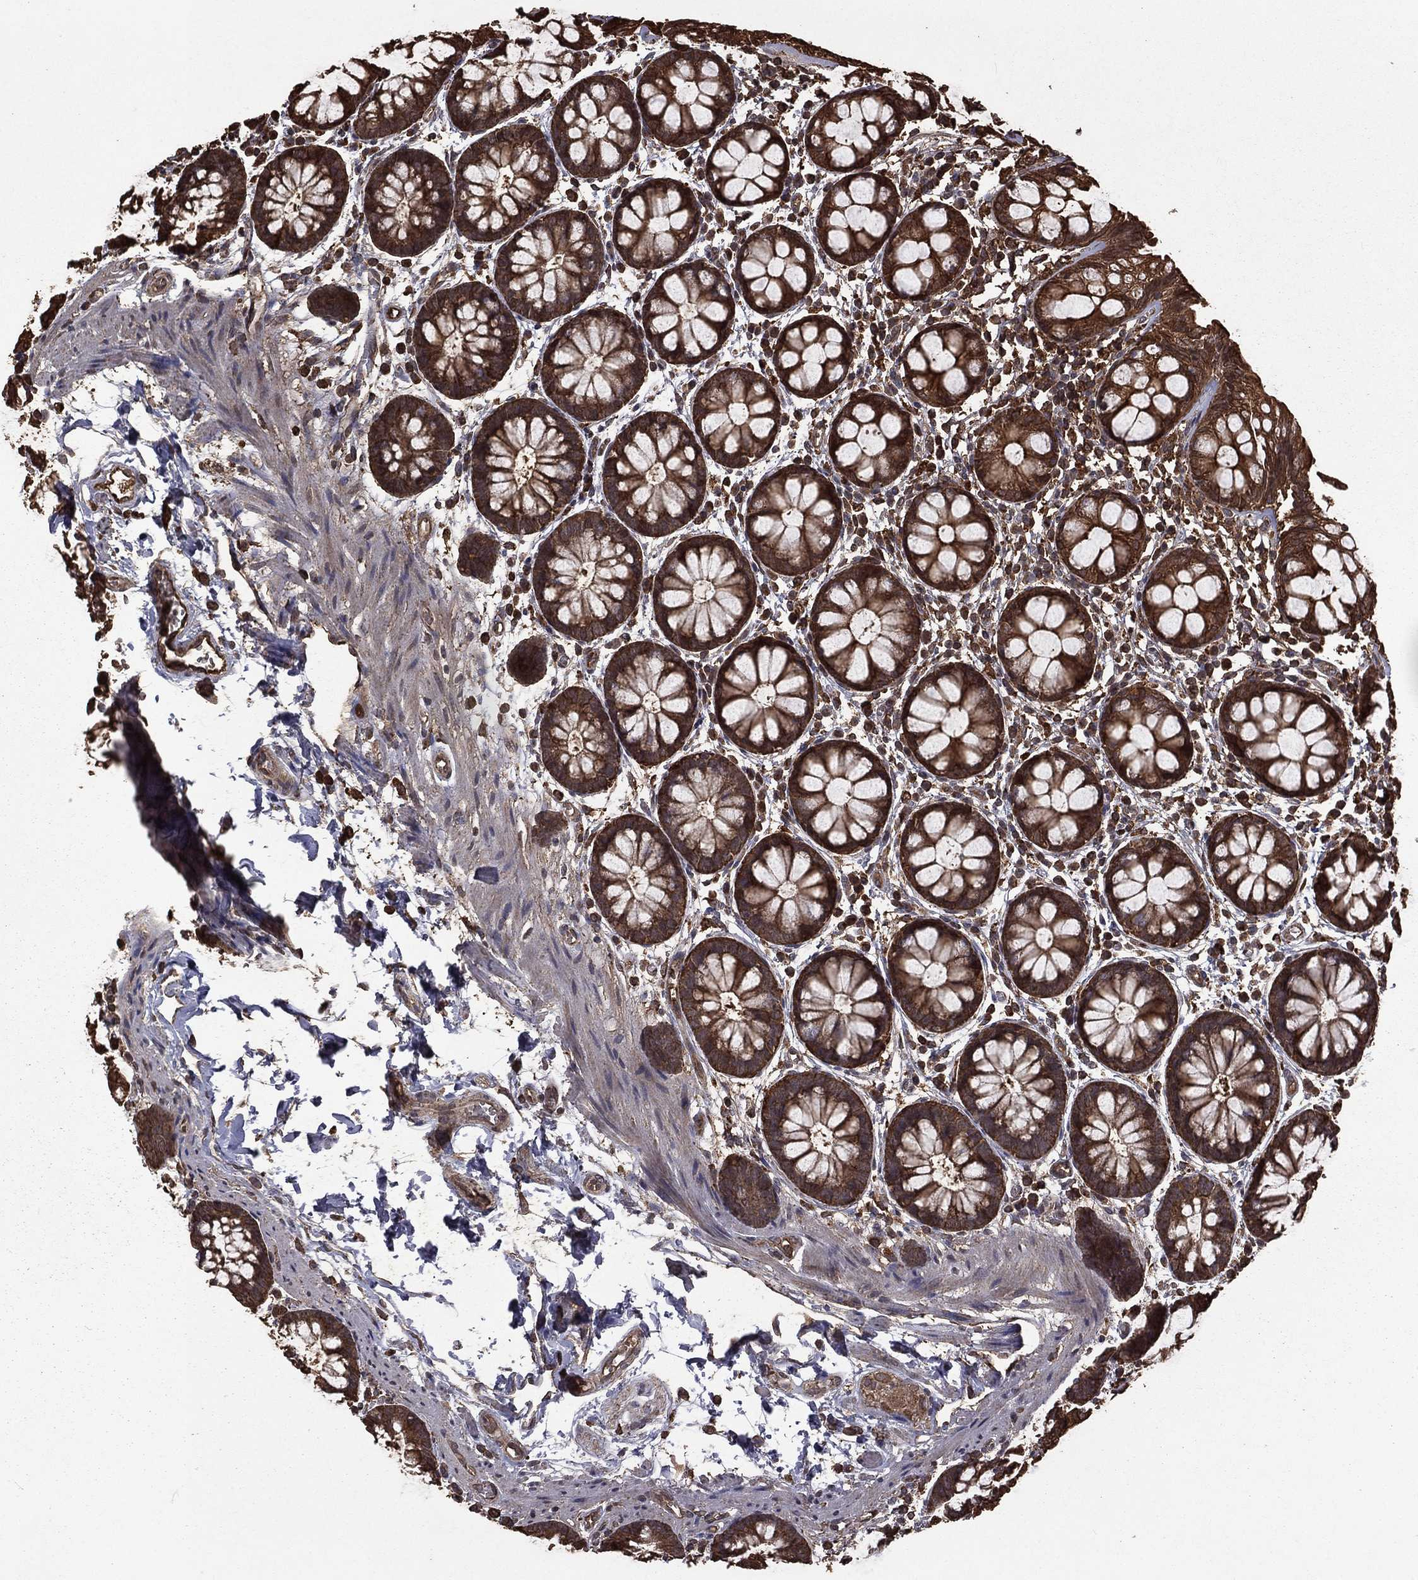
{"staining": {"intensity": "strong", "quantity": ">75%", "location": "cytoplasmic/membranous"}, "tissue": "rectum", "cell_type": "Glandular cells", "image_type": "normal", "snomed": [{"axis": "morphology", "description": "Normal tissue, NOS"}, {"axis": "topography", "description": "Rectum"}], "caption": "Immunohistochemical staining of benign rectum reveals strong cytoplasmic/membranous protein expression in about >75% of glandular cells. (Stains: DAB (3,3'-diaminobenzidine) in brown, nuclei in blue, Microscopy: brightfield microscopy at high magnification).", "gene": "BIRC6", "patient": {"sex": "male", "age": 57}}